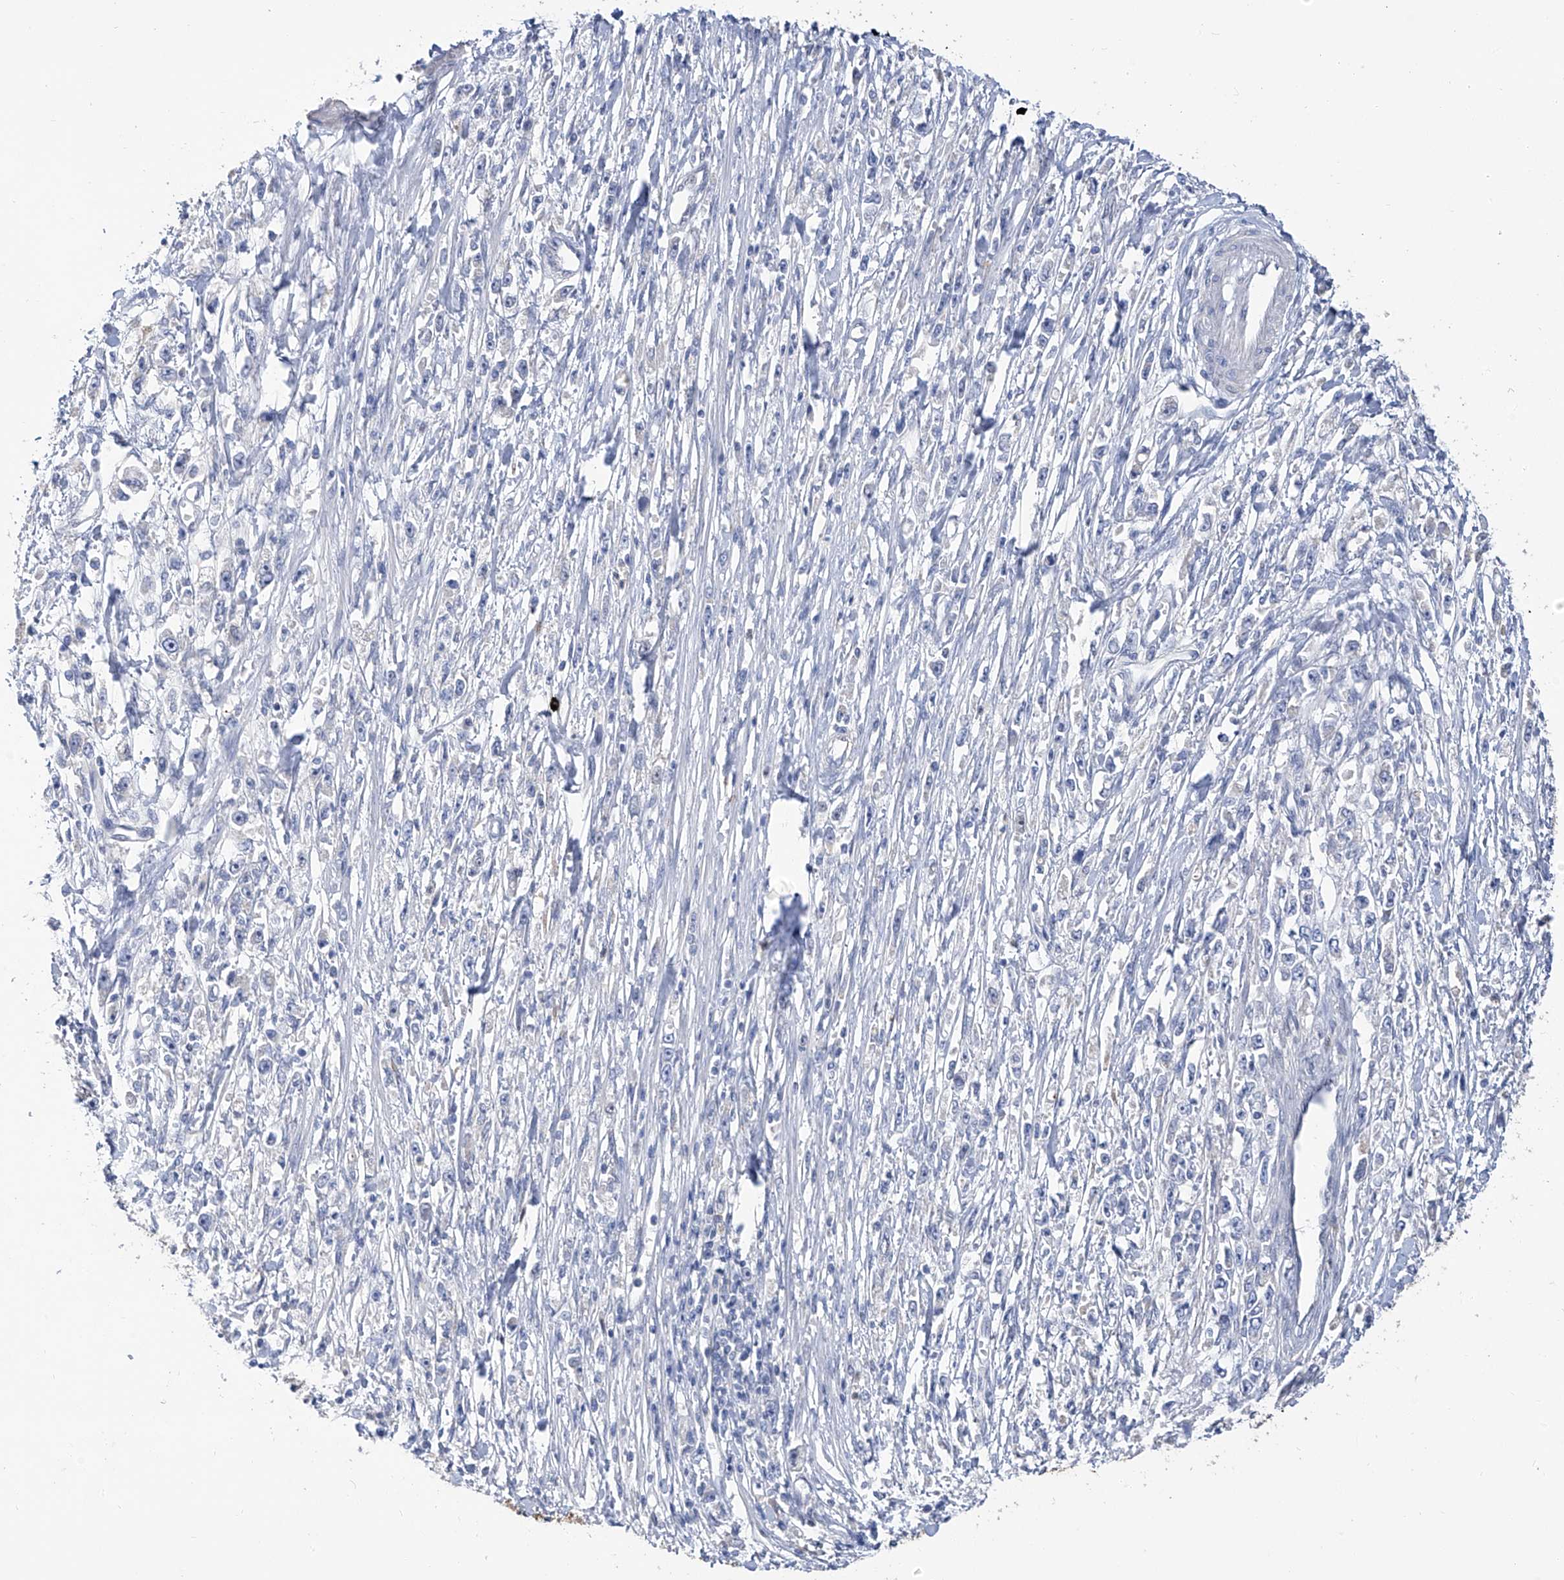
{"staining": {"intensity": "negative", "quantity": "none", "location": "none"}, "tissue": "stomach cancer", "cell_type": "Tumor cells", "image_type": "cancer", "snomed": [{"axis": "morphology", "description": "Adenocarcinoma, NOS"}, {"axis": "topography", "description": "Stomach"}], "caption": "There is no significant expression in tumor cells of stomach adenocarcinoma. (DAB immunohistochemistry, high magnification).", "gene": "PHF20", "patient": {"sex": "female", "age": 59}}